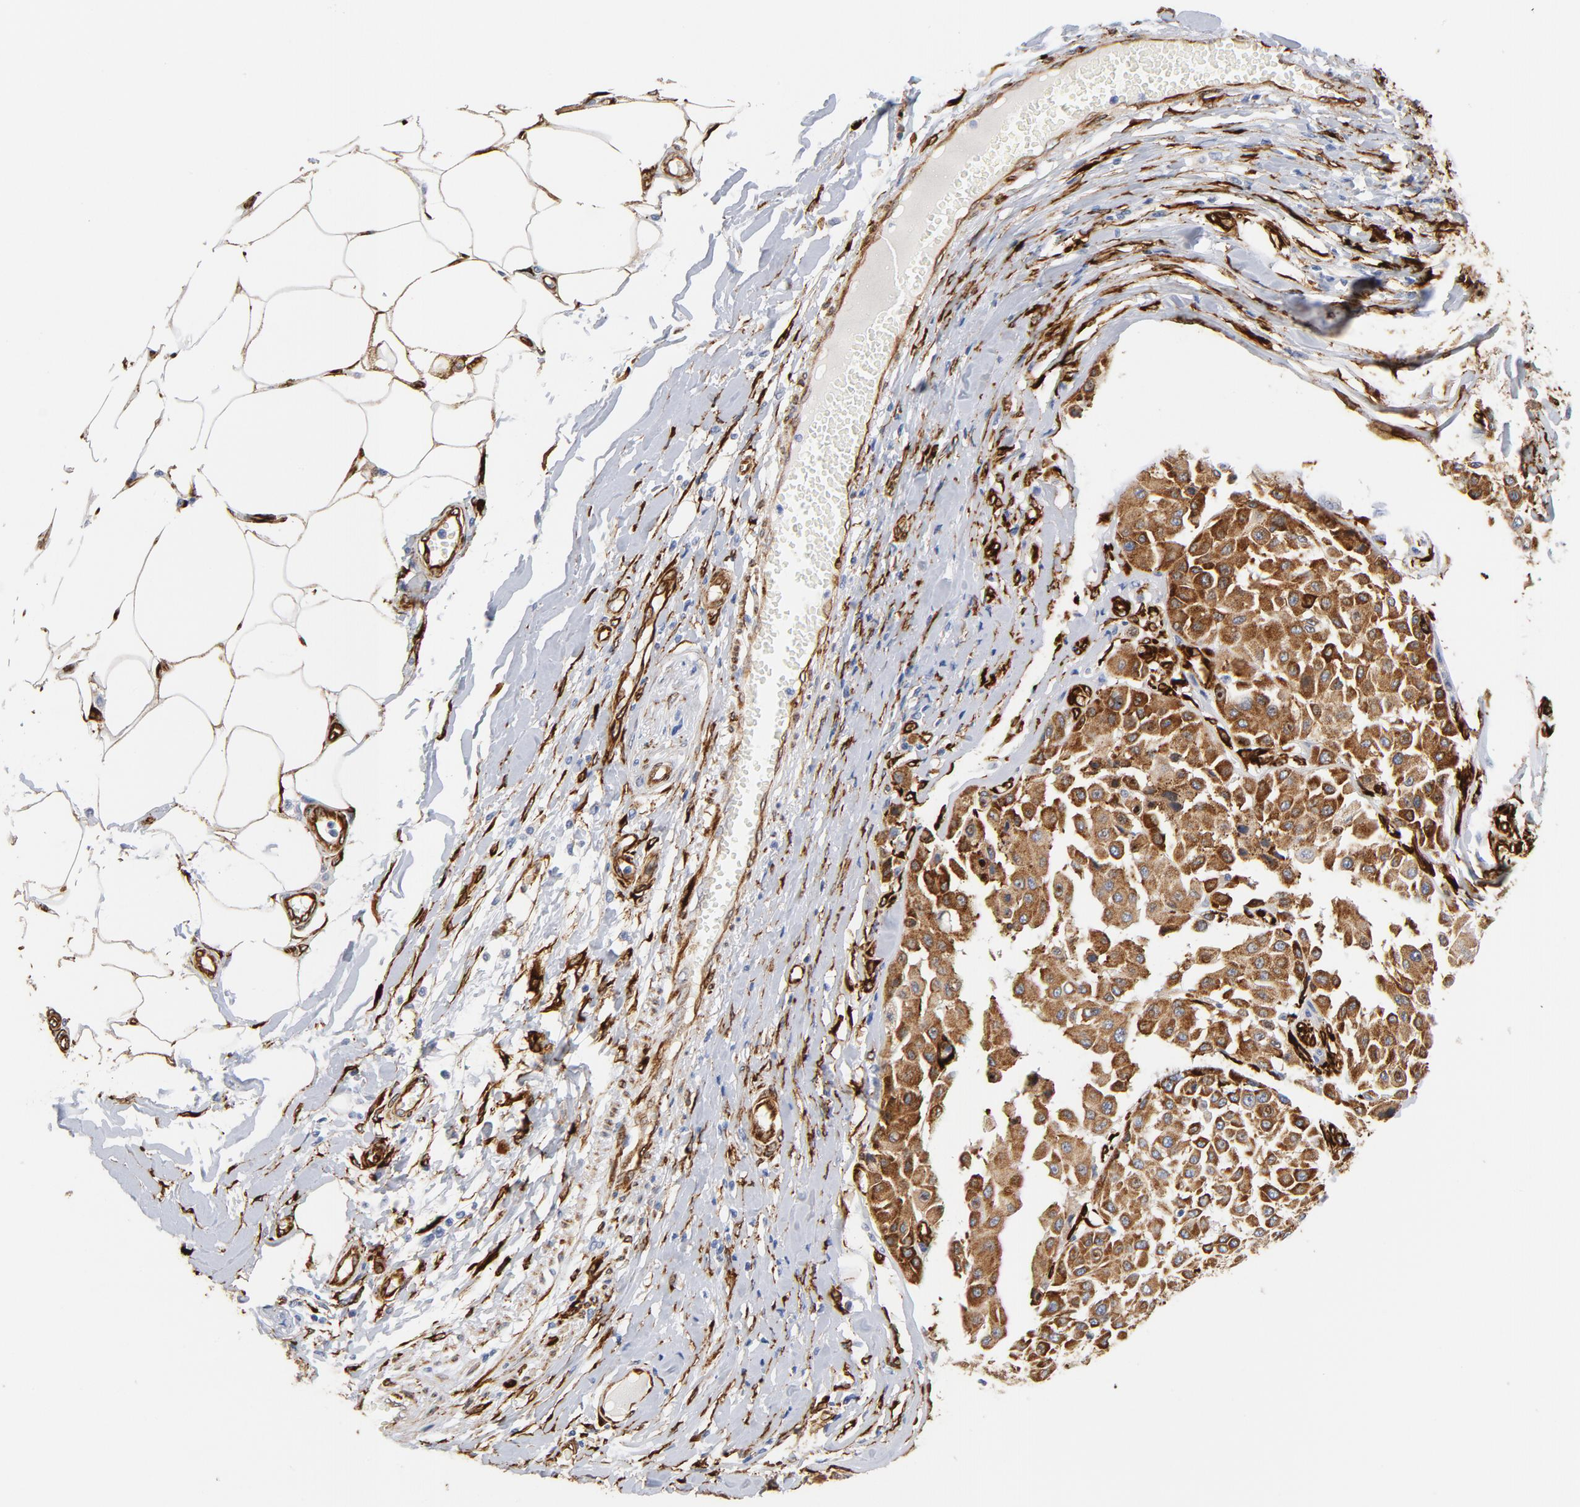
{"staining": {"intensity": "strong", "quantity": ">75%", "location": "cytoplasmic/membranous"}, "tissue": "melanoma", "cell_type": "Tumor cells", "image_type": "cancer", "snomed": [{"axis": "morphology", "description": "Malignant melanoma, Metastatic site"}, {"axis": "topography", "description": "Soft tissue"}], "caption": "Protein expression analysis of melanoma displays strong cytoplasmic/membranous staining in about >75% of tumor cells. Immunohistochemistry stains the protein of interest in brown and the nuclei are stained blue.", "gene": "SERPINH1", "patient": {"sex": "male", "age": 41}}